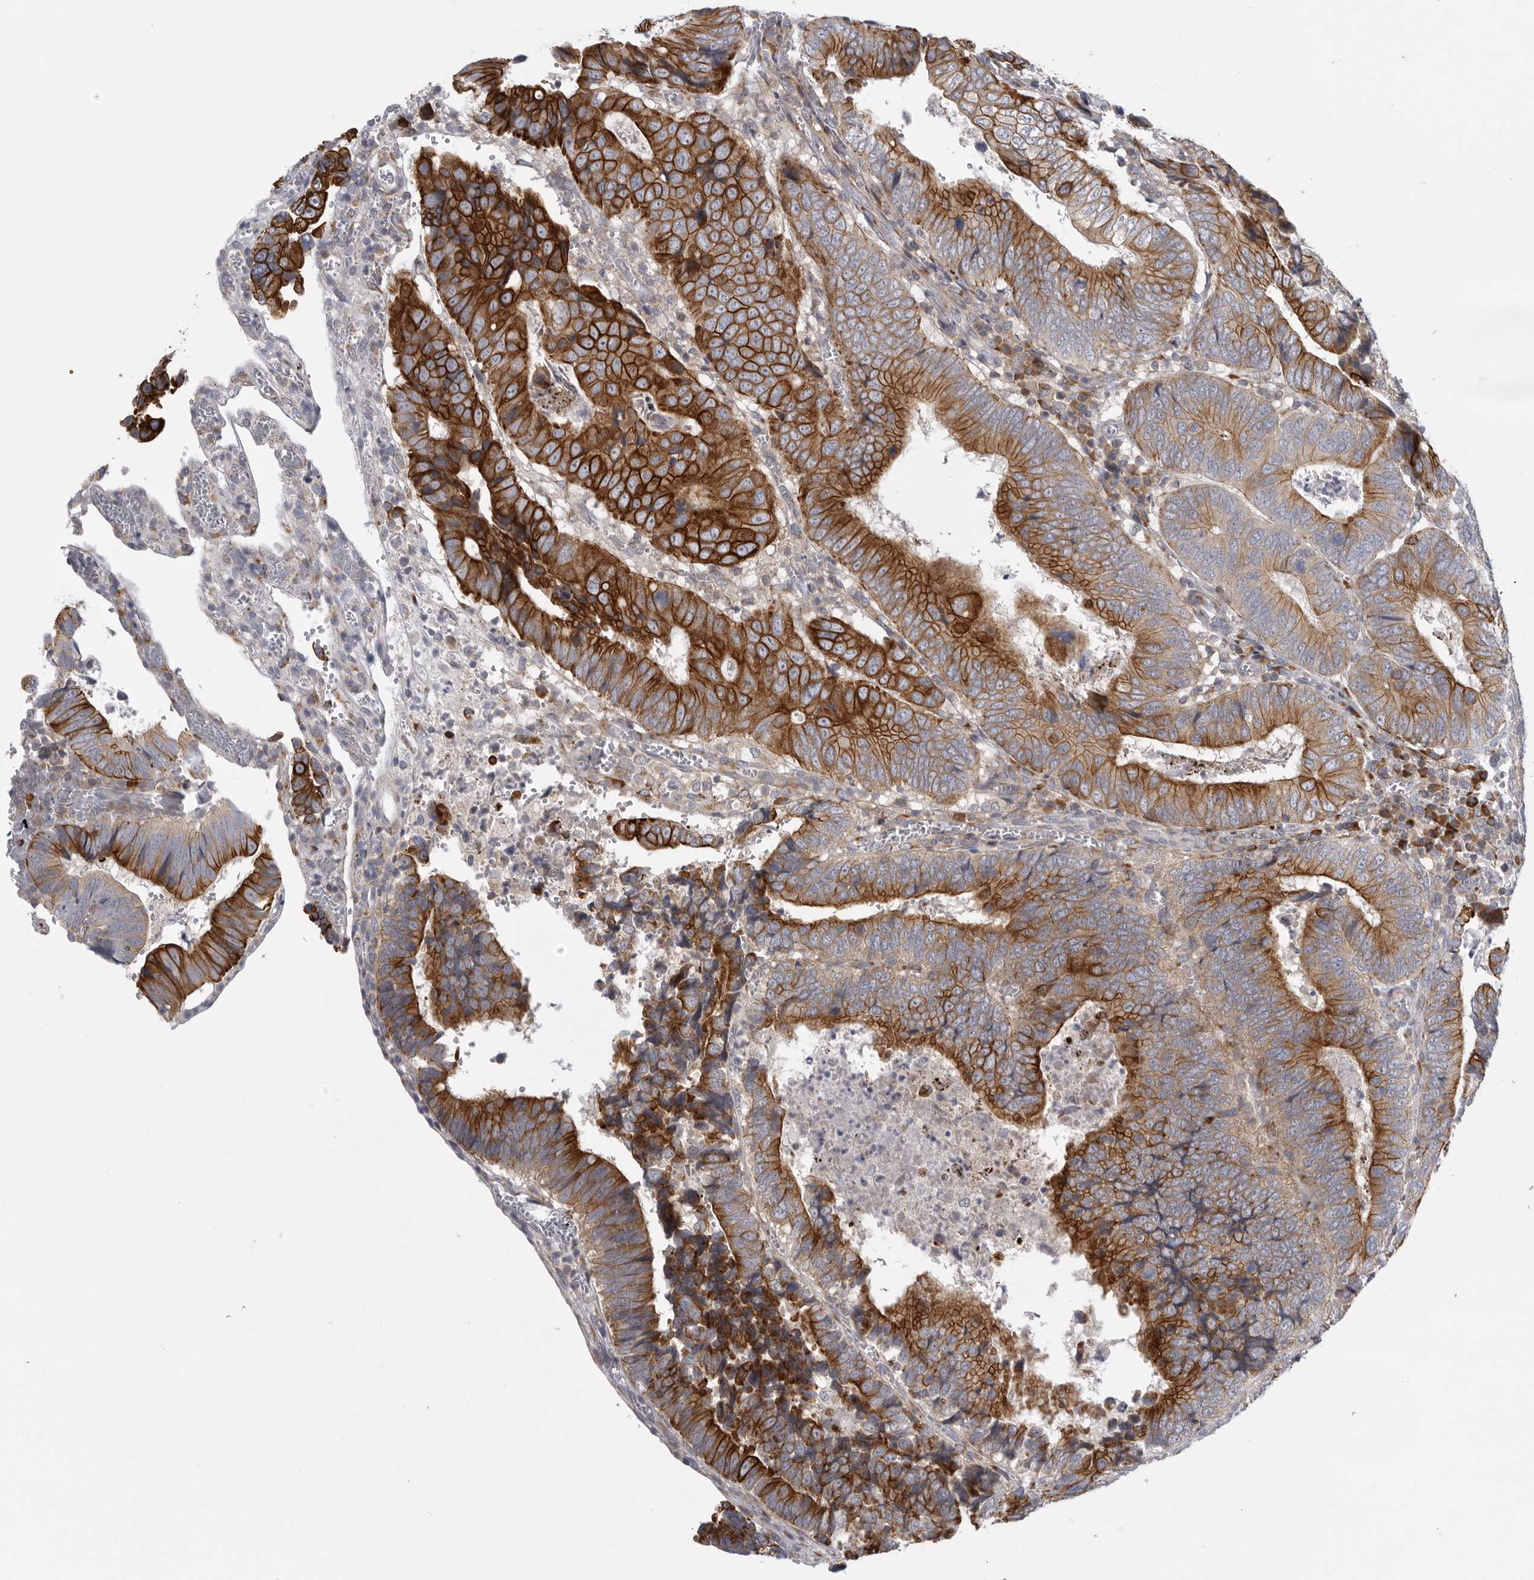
{"staining": {"intensity": "strong", "quantity": ">75%", "location": "cytoplasmic/membranous"}, "tissue": "colorectal cancer", "cell_type": "Tumor cells", "image_type": "cancer", "snomed": [{"axis": "morphology", "description": "Inflammation, NOS"}, {"axis": "morphology", "description": "Adenocarcinoma, NOS"}, {"axis": "topography", "description": "Colon"}], "caption": "Colorectal adenocarcinoma stained with a protein marker demonstrates strong staining in tumor cells.", "gene": "USP24", "patient": {"sex": "male", "age": 72}}